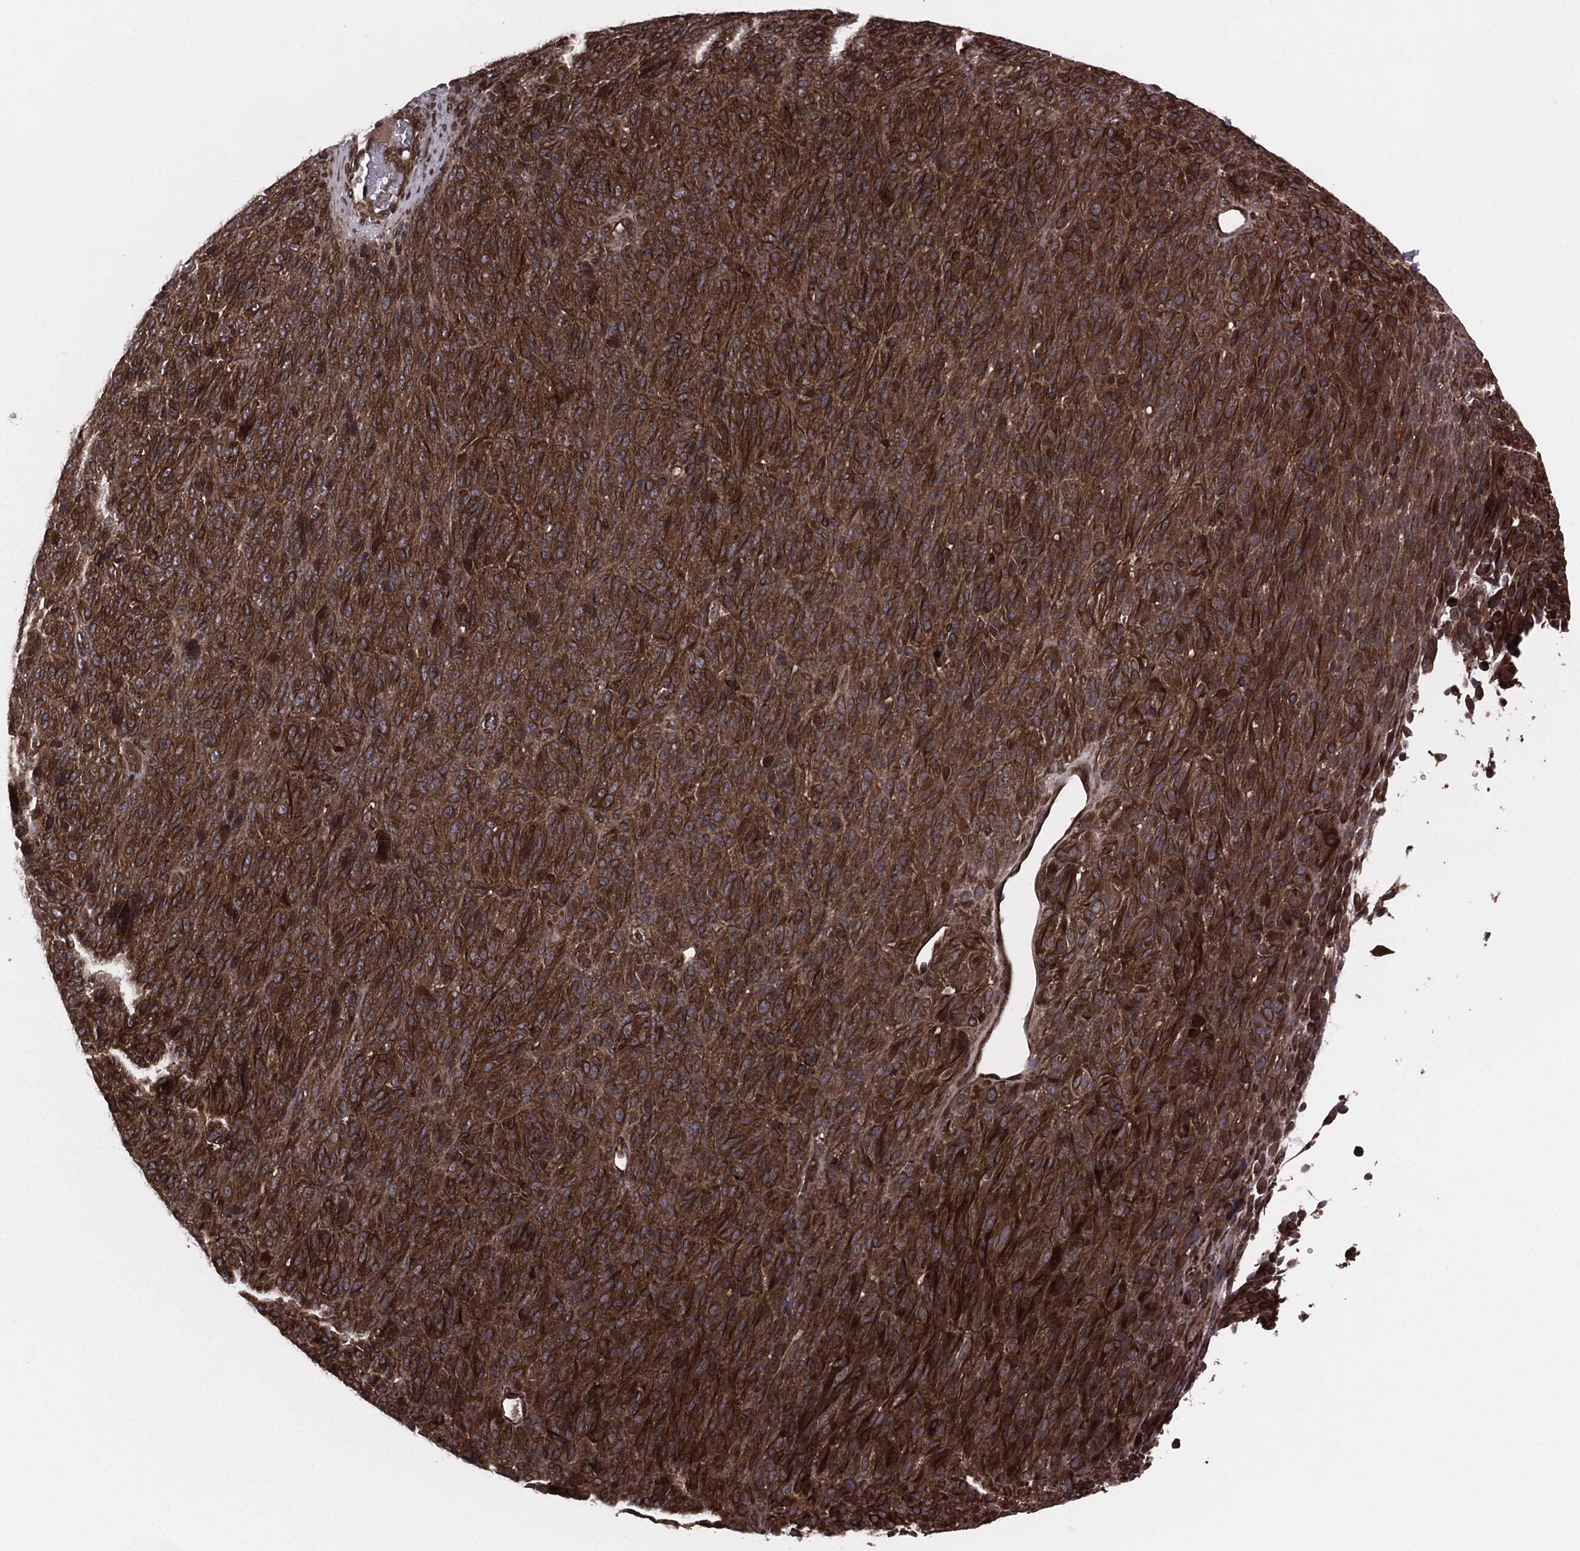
{"staining": {"intensity": "strong", "quantity": ">75%", "location": "cytoplasmic/membranous"}, "tissue": "melanoma", "cell_type": "Tumor cells", "image_type": "cancer", "snomed": [{"axis": "morphology", "description": "Malignant melanoma, Metastatic site"}, {"axis": "topography", "description": "Brain"}], "caption": "Immunohistochemical staining of melanoma shows high levels of strong cytoplasmic/membranous protein positivity in about >75% of tumor cells. The protein is stained brown, and the nuclei are stained in blue (DAB (3,3'-diaminobenzidine) IHC with brightfield microscopy, high magnification).", "gene": "RAP1GDS1", "patient": {"sex": "female", "age": 56}}